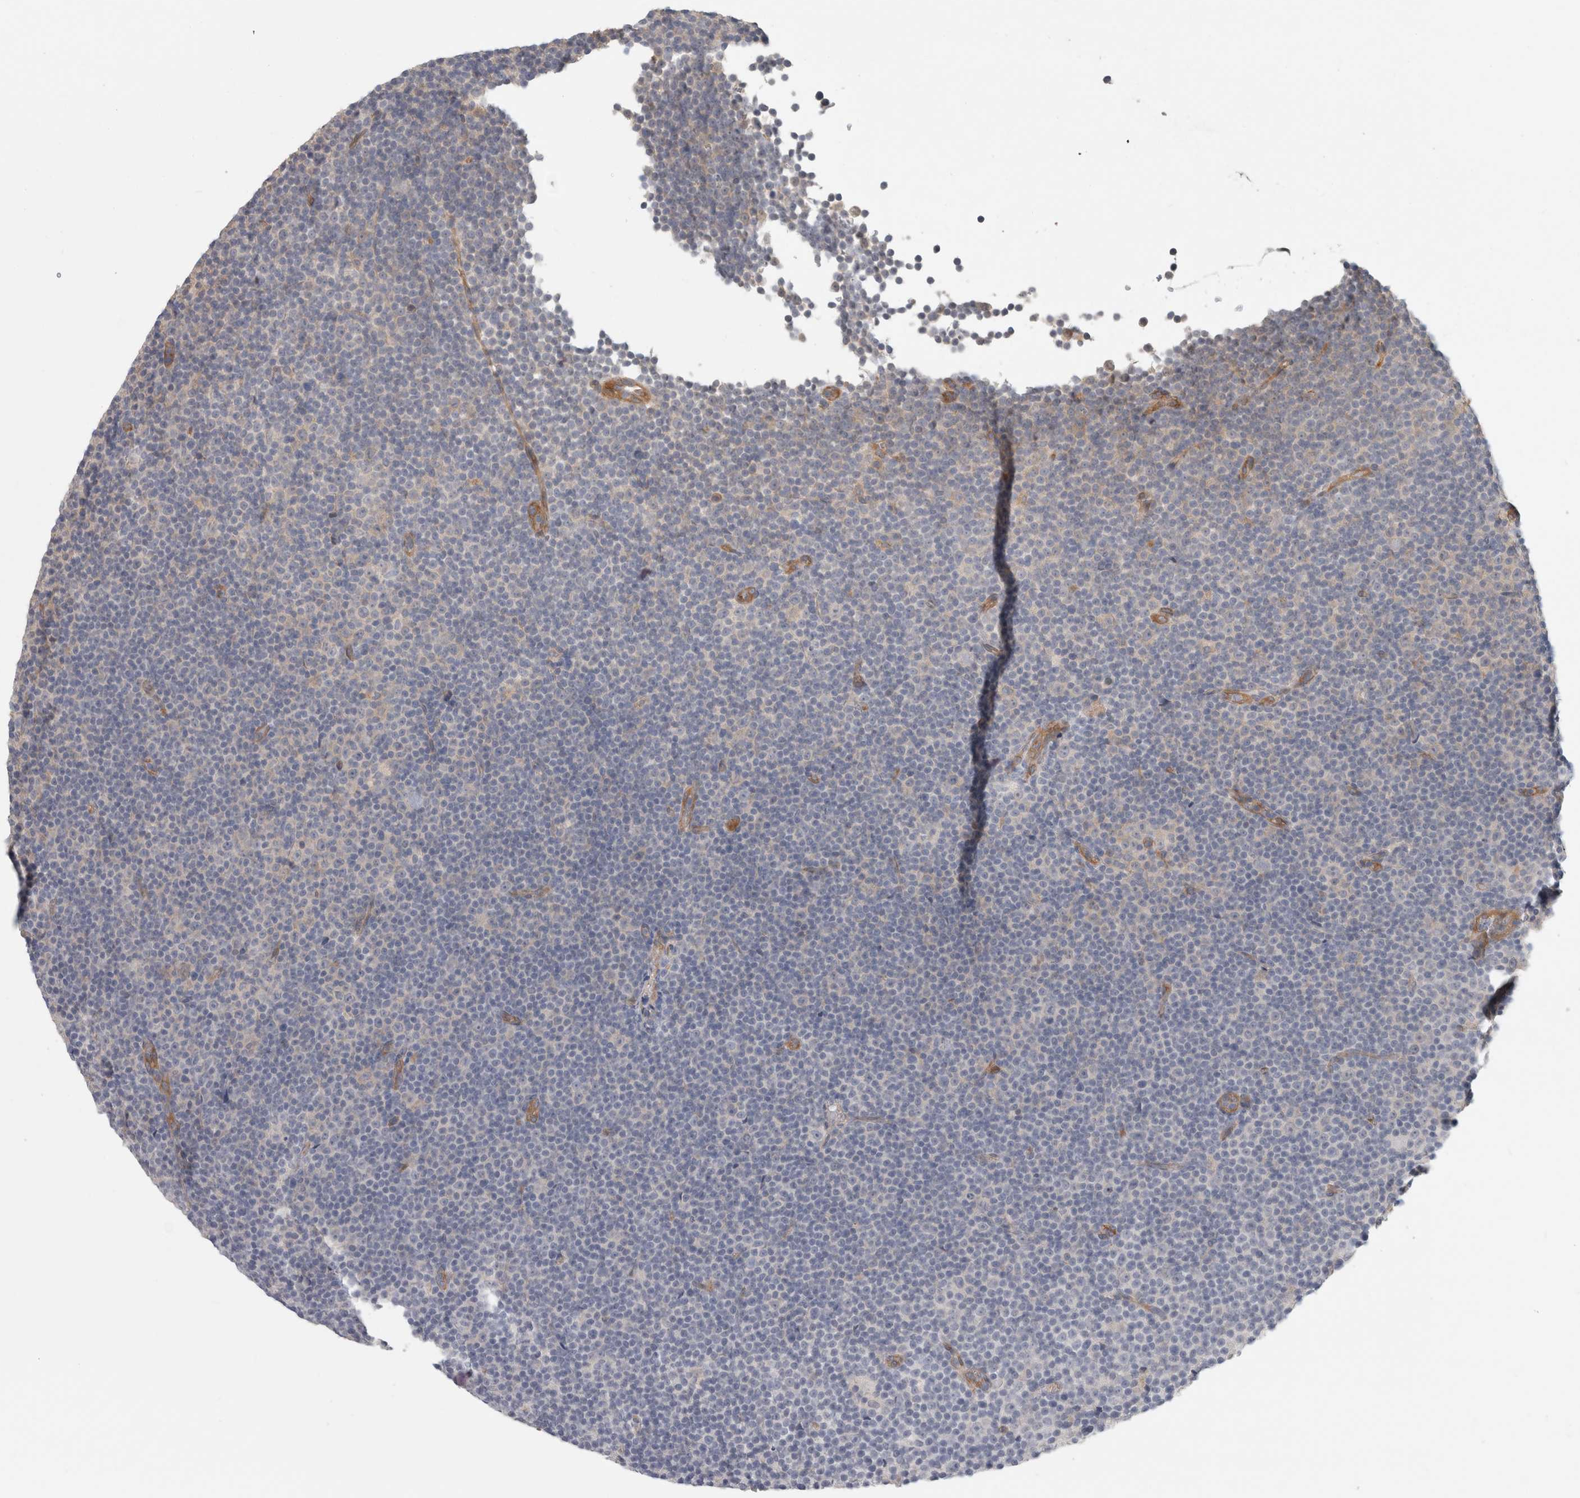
{"staining": {"intensity": "negative", "quantity": "none", "location": "none"}, "tissue": "lymphoma", "cell_type": "Tumor cells", "image_type": "cancer", "snomed": [{"axis": "morphology", "description": "Malignant lymphoma, non-Hodgkin's type, Low grade"}, {"axis": "topography", "description": "Lymph node"}], "caption": "Immunohistochemistry micrograph of neoplastic tissue: human lymphoma stained with DAB (3,3'-diaminobenzidine) reveals no significant protein expression in tumor cells.", "gene": "RASAL2", "patient": {"sex": "female", "age": 67}}